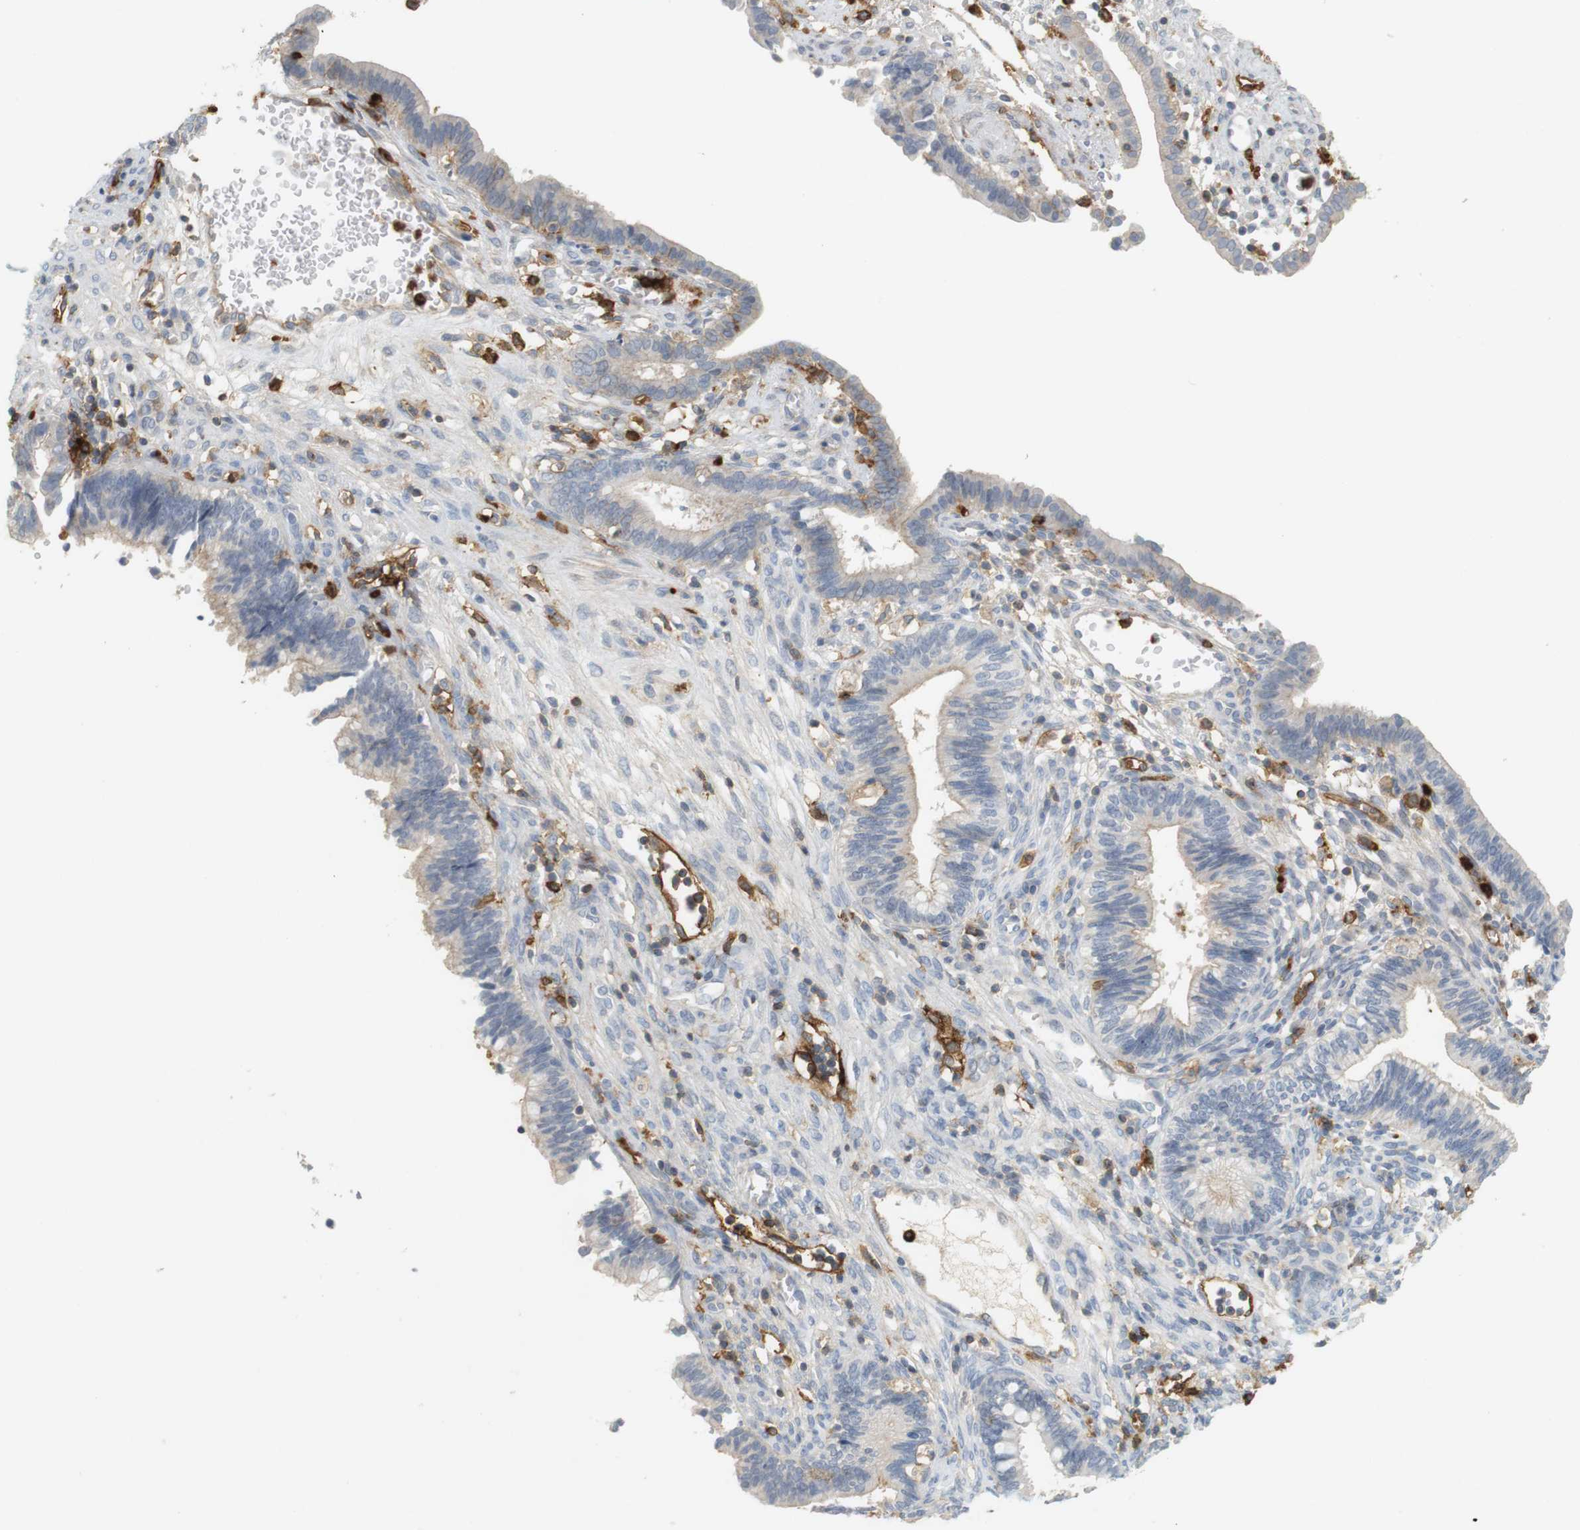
{"staining": {"intensity": "weak", "quantity": "25%-75%", "location": "cytoplasmic/membranous"}, "tissue": "cervical cancer", "cell_type": "Tumor cells", "image_type": "cancer", "snomed": [{"axis": "morphology", "description": "Adenocarcinoma, NOS"}, {"axis": "topography", "description": "Cervix"}], "caption": "Brown immunohistochemical staining in human cervical adenocarcinoma displays weak cytoplasmic/membranous expression in approximately 25%-75% of tumor cells. The staining was performed using DAB to visualize the protein expression in brown, while the nuclei were stained in blue with hematoxylin (Magnification: 20x).", "gene": "SIRPA", "patient": {"sex": "female", "age": 44}}